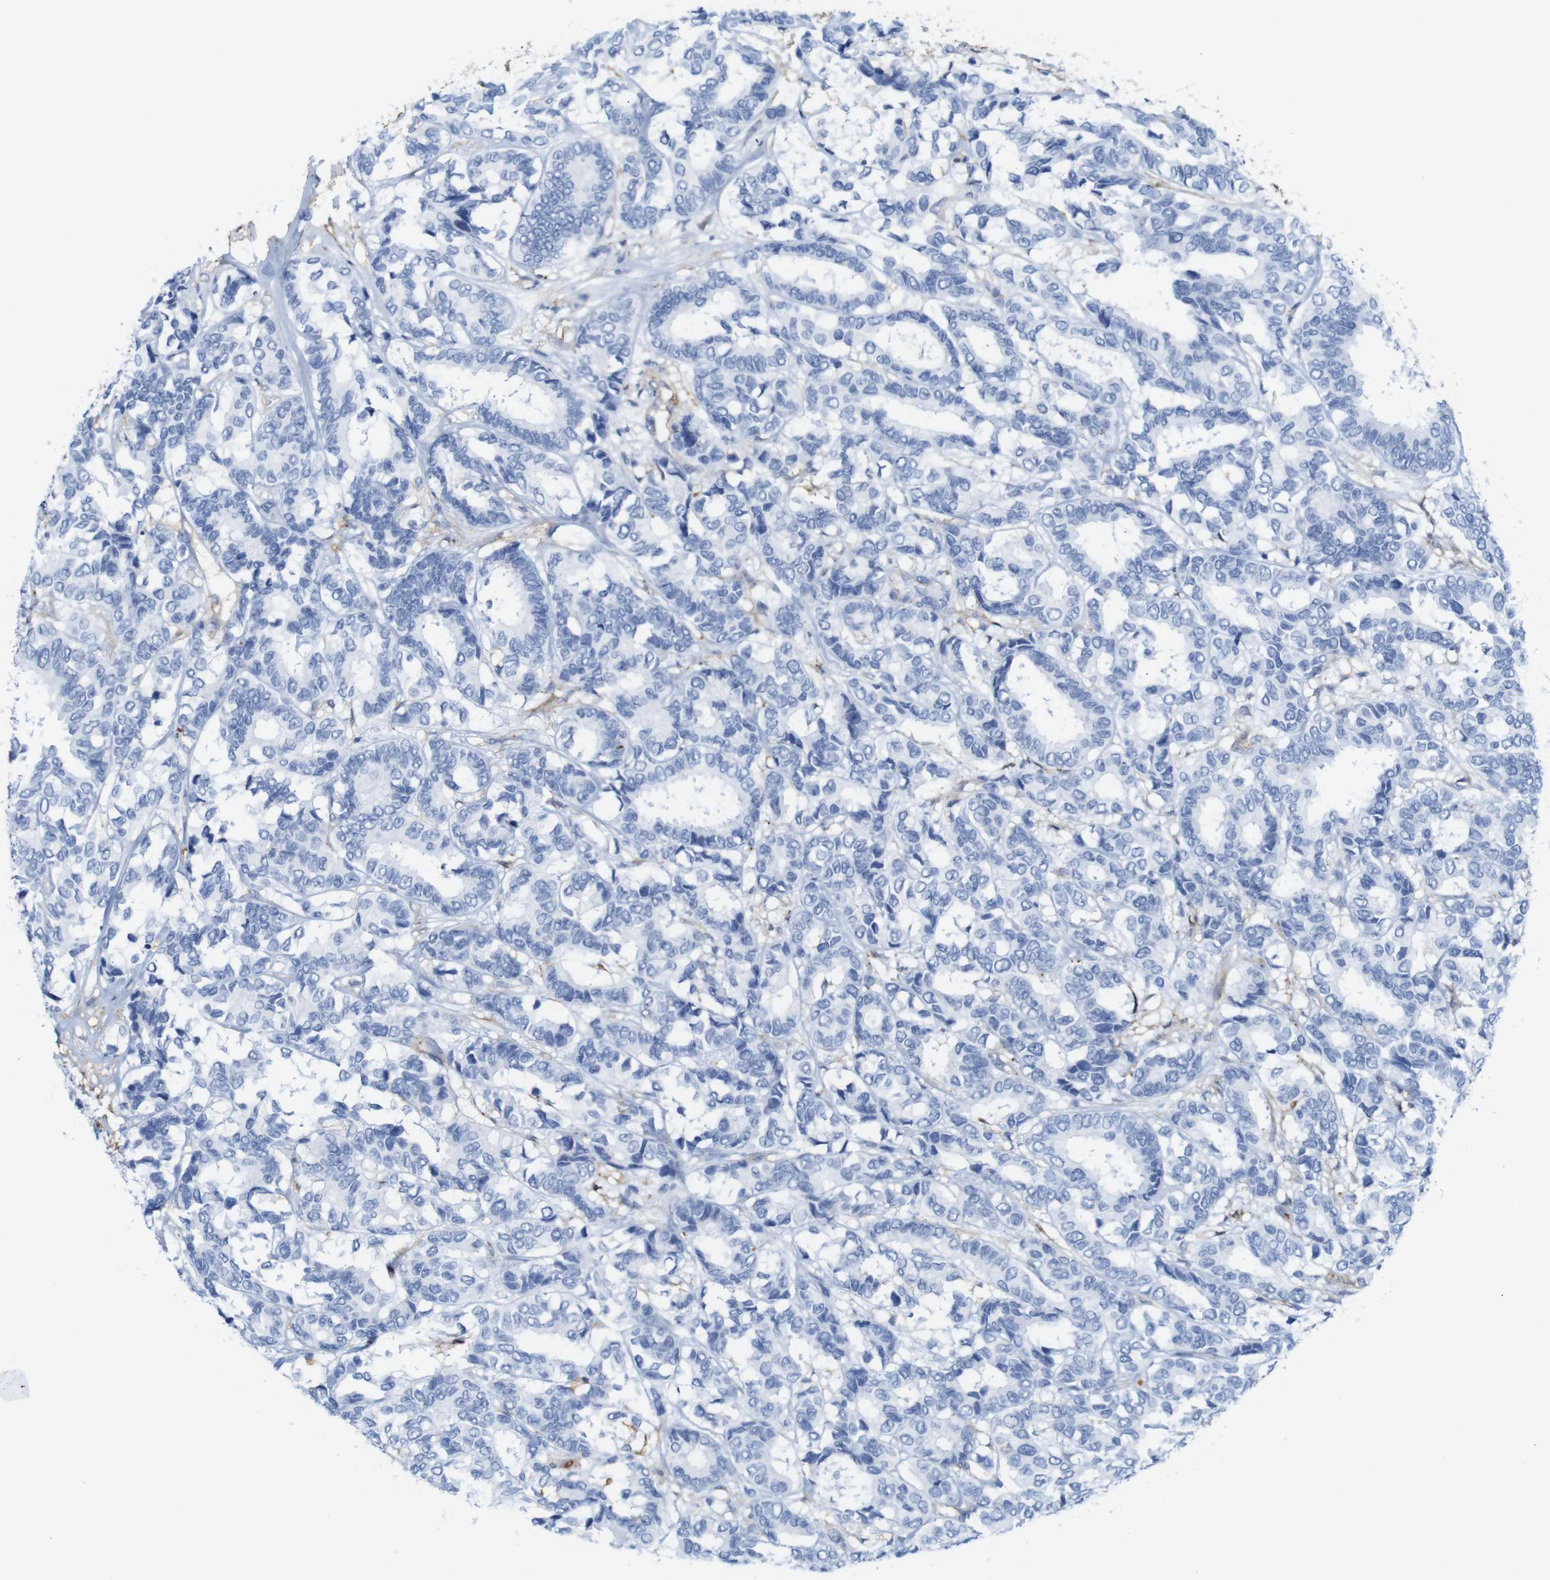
{"staining": {"intensity": "negative", "quantity": "none", "location": "none"}, "tissue": "breast cancer", "cell_type": "Tumor cells", "image_type": "cancer", "snomed": [{"axis": "morphology", "description": "Duct carcinoma"}, {"axis": "topography", "description": "Breast"}], "caption": "DAB (3,3'-diaminobenzidine) immunohistochemical staining of human breast infiltrating ductal carcinoma reveals no significant expression in tumor cells.", "gene": "ANXA1", "patient": {"sex": "female", "age": 87}}